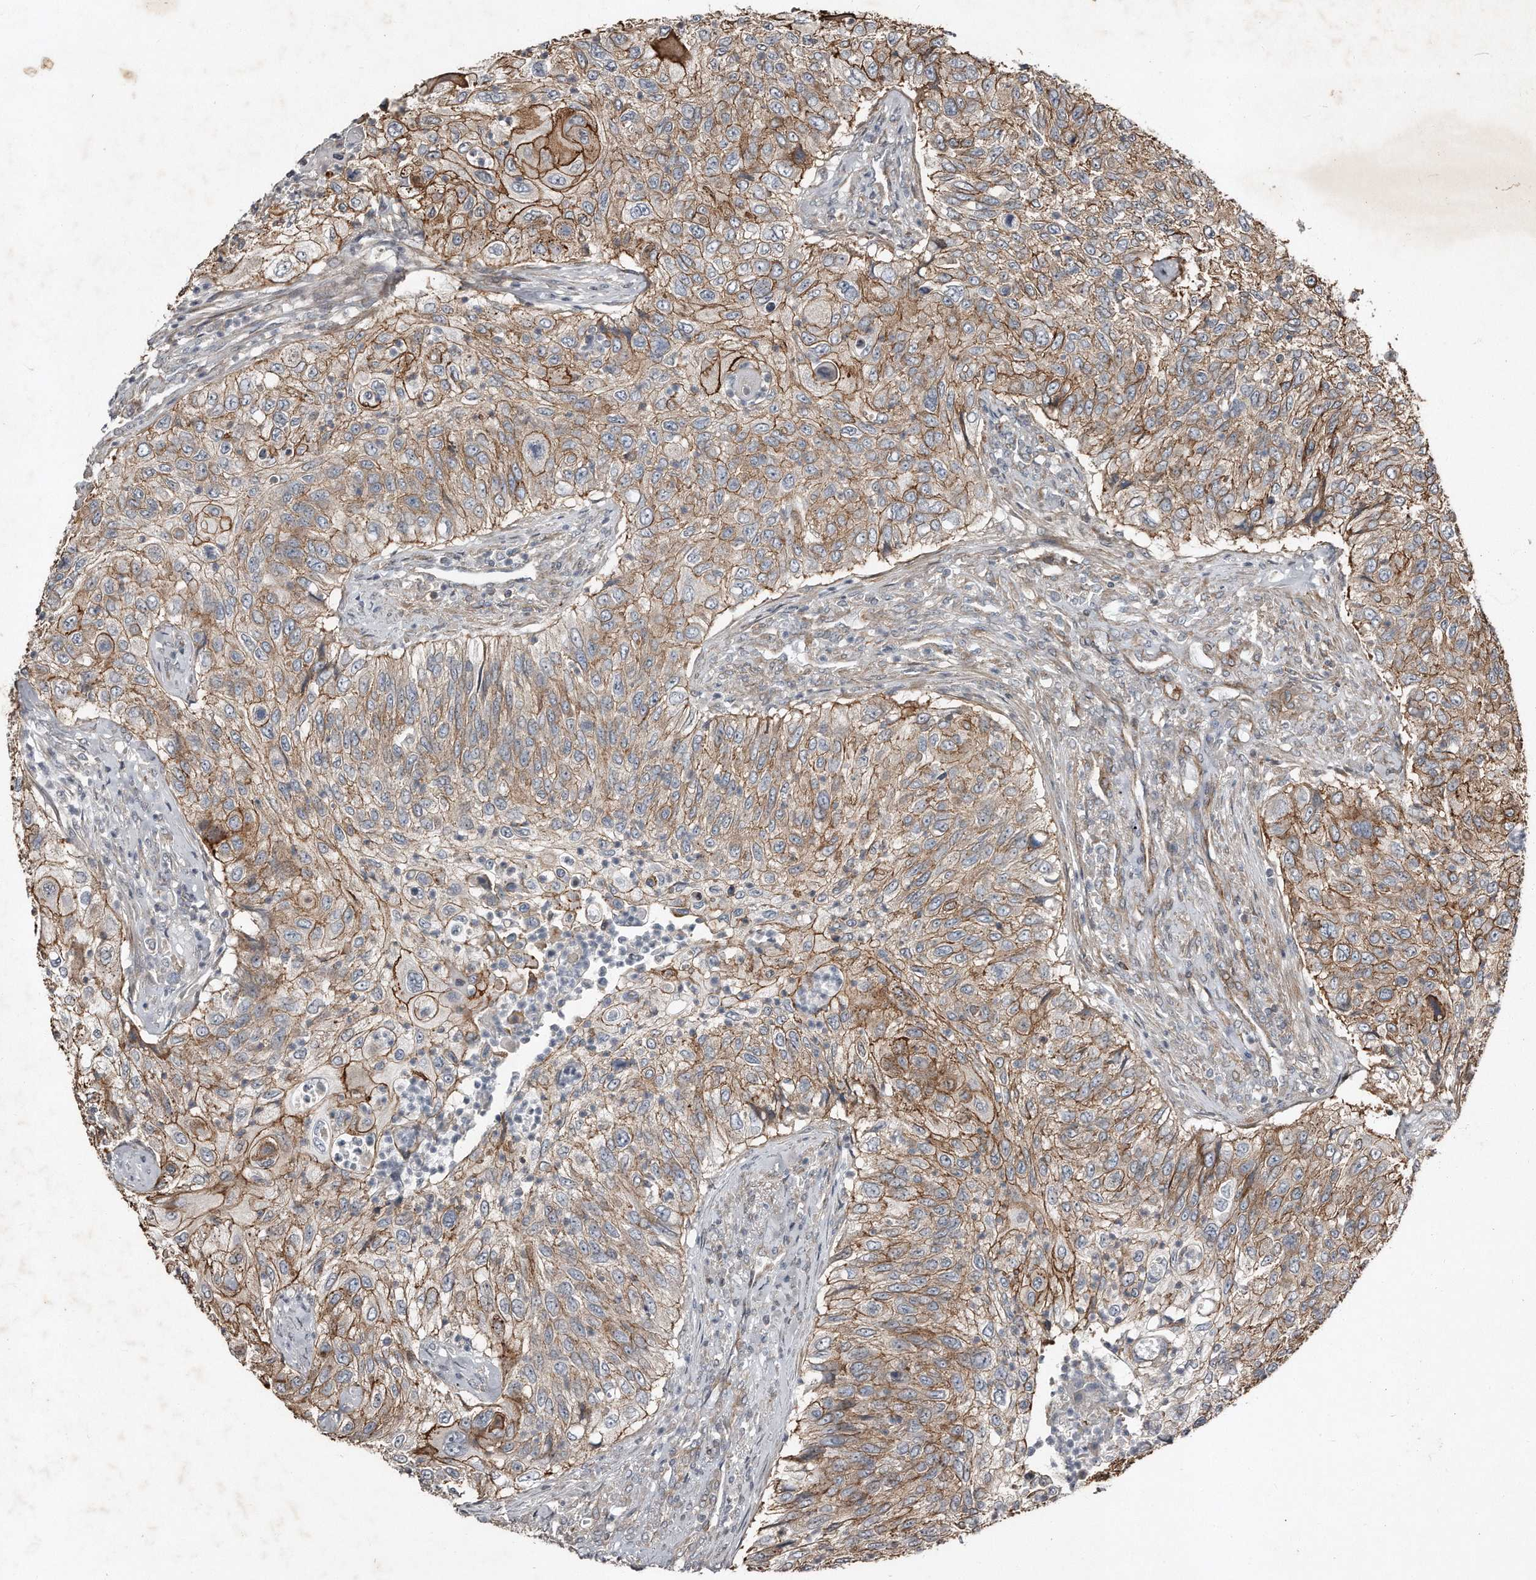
{"staining": {"intensity": "moderate", "quantity": ">75%", "location": "cytoplasmic/membranous"}, "tissue": "urothelial cancer", "cell_type": "Tumor cells", "image_type": "cancer", "snomed": [{"axis": "morphology", "description": "Urothelial carcinoma, High grade"}, {"axis": "topography", "description": "Urinary bladder"}], "caption": "A photomicrograph of urothelial cancer stained for a protein exhibits moderate cytoplasmic/membranous brown staining in tumor cells.", "gene": "SNAP47", "patient": {"sex": "female", "age": 60}}